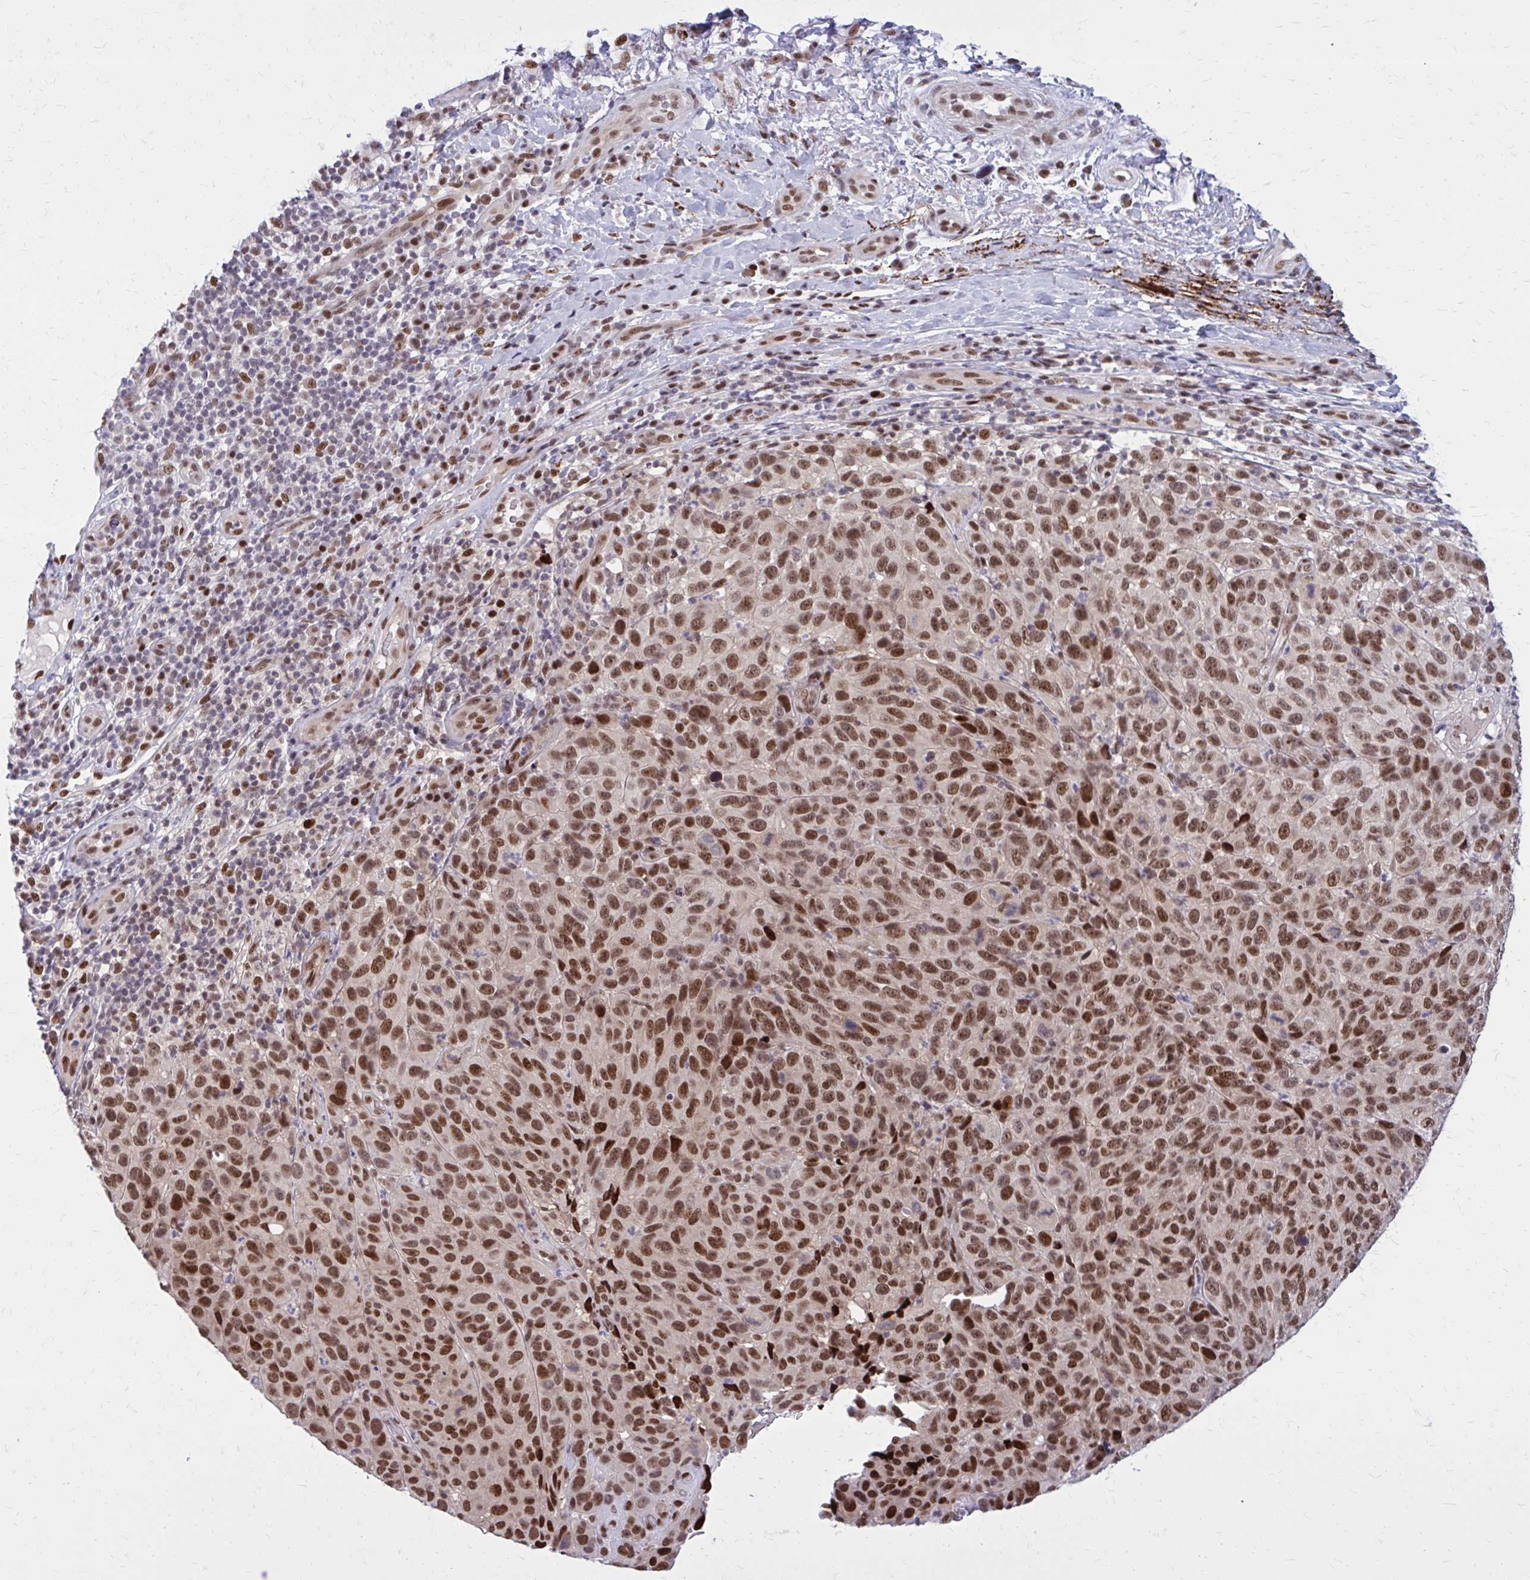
{"staining": {"intensity": "moderate", "quantity": ">75%", "location": "nuclear"}, "tissue": "melanoma", "cell_type": "Tumor cells", "image_type": "cancer", "snomed": [{"axis": "morphology", "description": "Malignant melanoma, NOS"}, {"axis": "topography", "description": "Skin"}], "caption": "Immunohistochemical staining of human melanoma displays medium levels of moderate nuclear staining in about >75% of tumor cells. The staining was performed using DAB (3,3'-diaminobenzidine), with brown indicating positive protein expression. Nuclei are stained blue with hematoxylin.", "gene": "PSME4", "patient": {"sex": "male", "age": 85}}